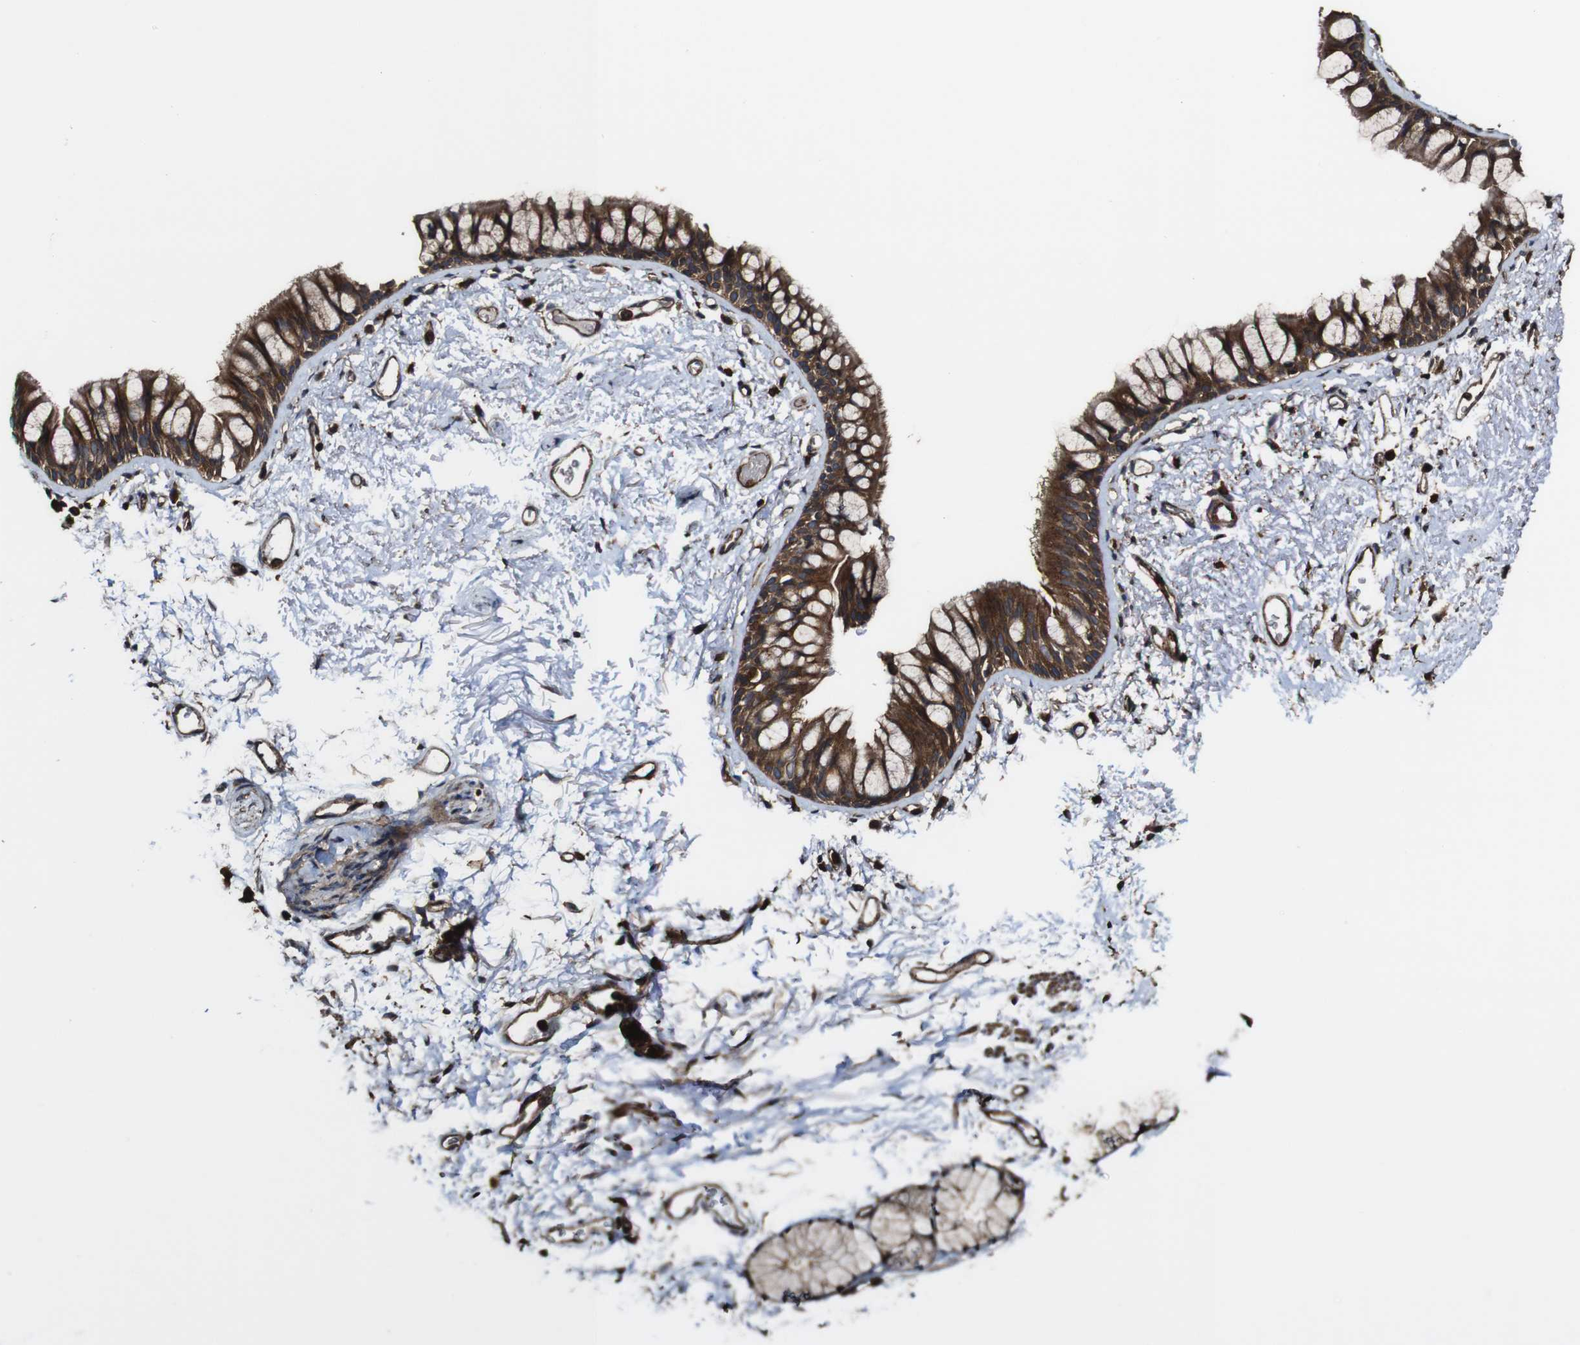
{"staining": {"intensity": "moderate", "quantity": ">75%", "location": "cytoplasmic/membranous"}, "tissue": "adipose tissue", "cell_type": "Adipocytes", "image_type": "normal", "snomed": [{"axis": "morphology", "description": "Normal tissue, NOS"}, {"axis": "topography", "description": "Bronchus"}], "caption": "DAB immunohistochemical staining of benign human adipose tissue exhibits moderate cytoplasmic/membranous protein staining in approximately >75% of adipocytes.", "gene": "TNIK", "patient": {"sex": "female", "age": 73}}